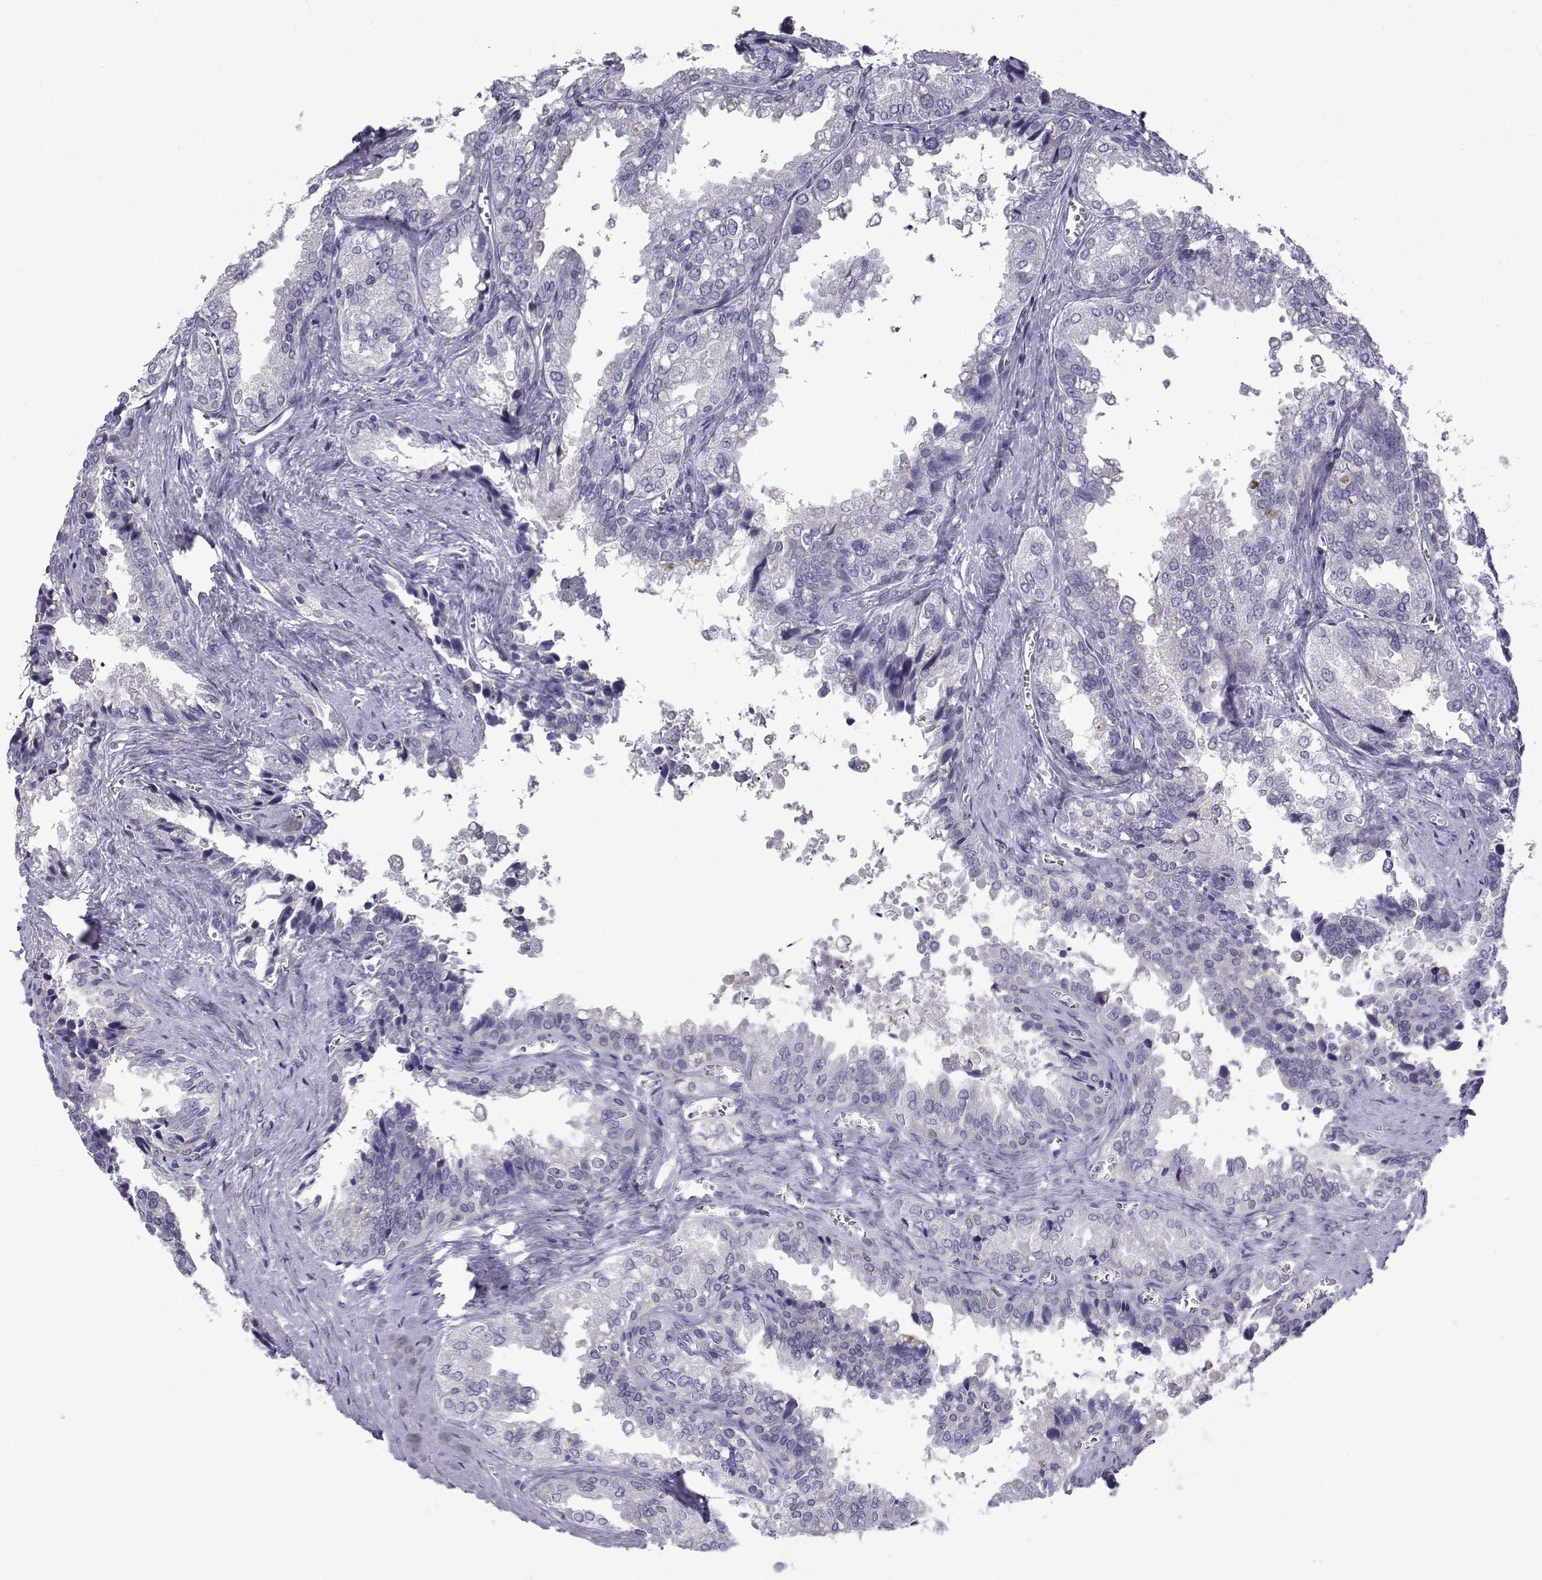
{"staining": {"intensity": "negative", "quantity": "none", "location": "none"}, "tissue": "seminal vesicle", "cell_type": "Glandular cells", "image_type": "normal", "snomed": [{"axis": "morphology", "description": "Normal tissue, NOS"}, {"axis": "topography", "description": "Seminal veicle"}], "caption": "DAB immunohistochemical staining of unremarkable human seminal vesicle reveals no significant expression in glandular cells. The staining was performed using DAB to visualize the protein expression in brown, while the nuclei were stained in blue with hematoxylin (Magnification: 20x).", "gene": "SPACA7", "patient": {"sex": "male", "age": 67}}